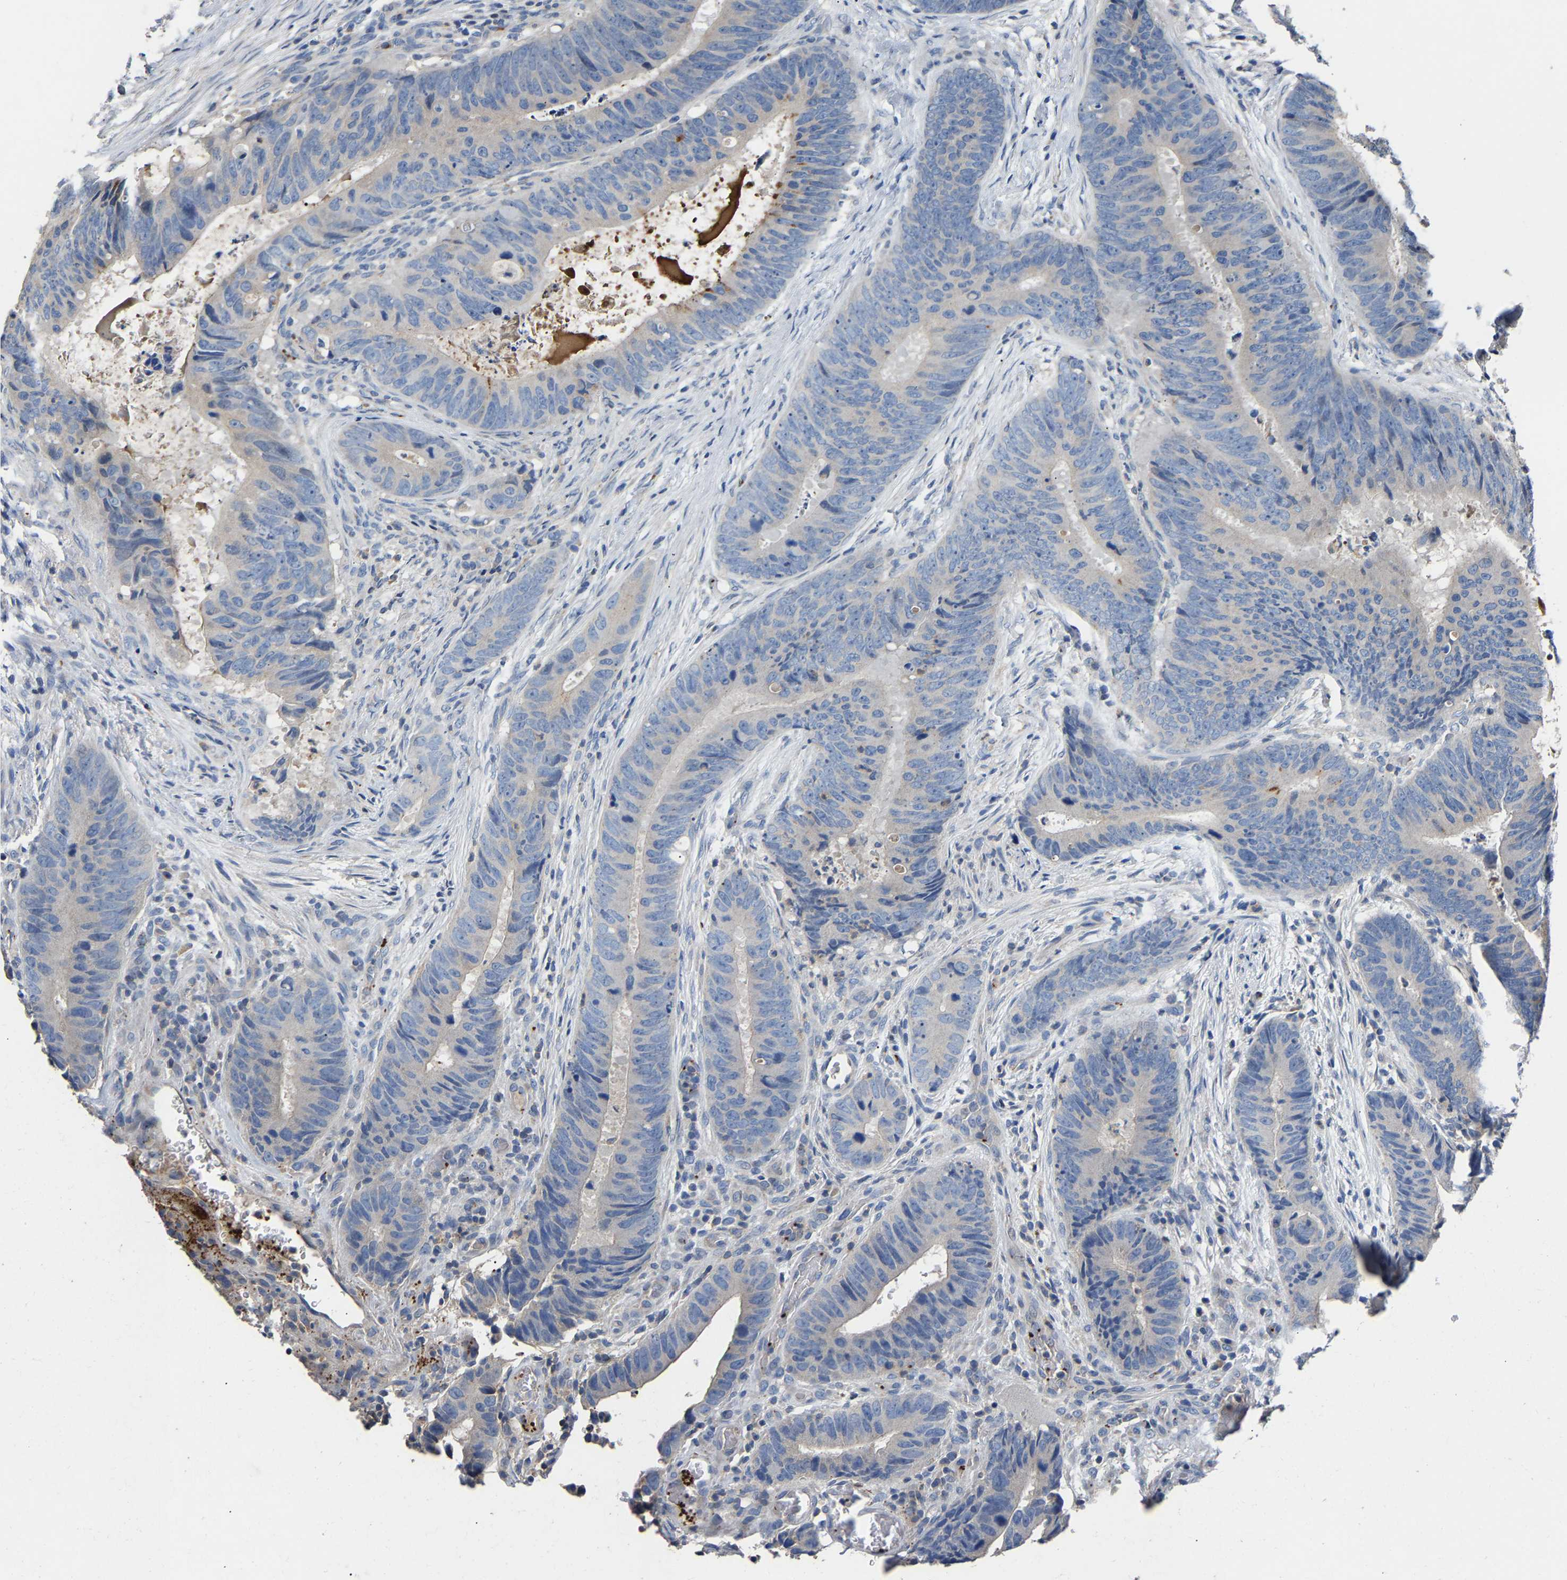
{"staining": {"intensity": "negative", "quantity": "none", "location": "none"}, "tissue": "colorectal cancer", "cell_type": "Tumor cells", "image_type": "cancer", "snomed": [{"axis": "morphology", "description": "Adenocarcinoma, NOS"}, {"axis": "topography", "description": "Colon"}], "caption": "IHC image of neoplastic tissue: adenocarcinoma (colorectal) stained with DAB displays no significant protein expression in tumor cells.", "gene": "CCDC171", "patient": {"sex": "male", "age": 56}}